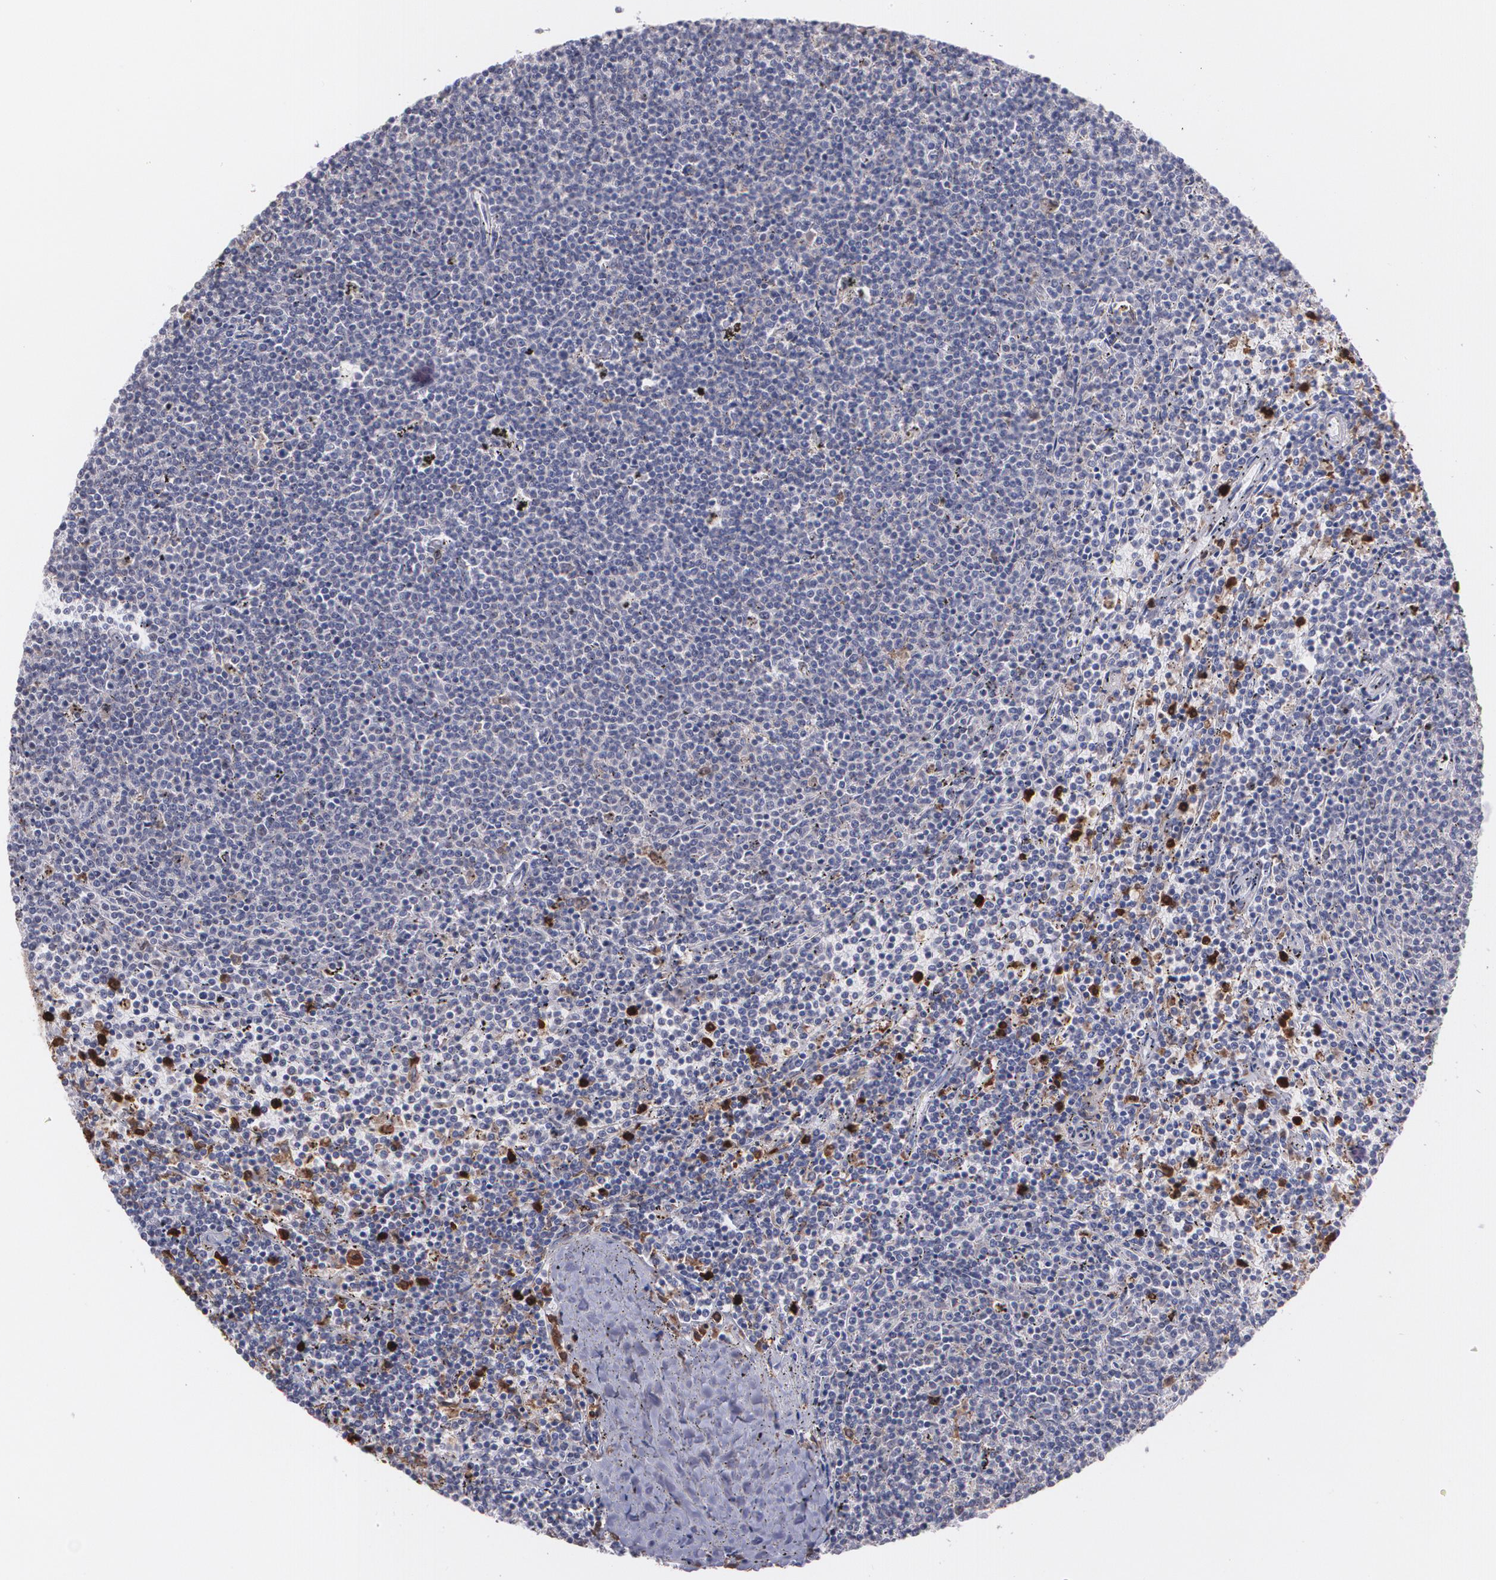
{"staining": {"intensity": "negative", "quantity": "none", "location": "none"}, "tissue": "lymphoma", "cell_type": "Tumor cells", "image_type": "cancer", "snomed": [{"axis": "morphology", "description": "Malignant lymphoma, non-Hodgkin's type, Low grade"}, {"axis": "topography", "description": "Spleen"}], "caption": "Immunohistochemical staining of human lymphoma reveals no significant positivity in tumor cells.", "gene": "NCF2", "patient": {"sex": "female", "age": 50}}